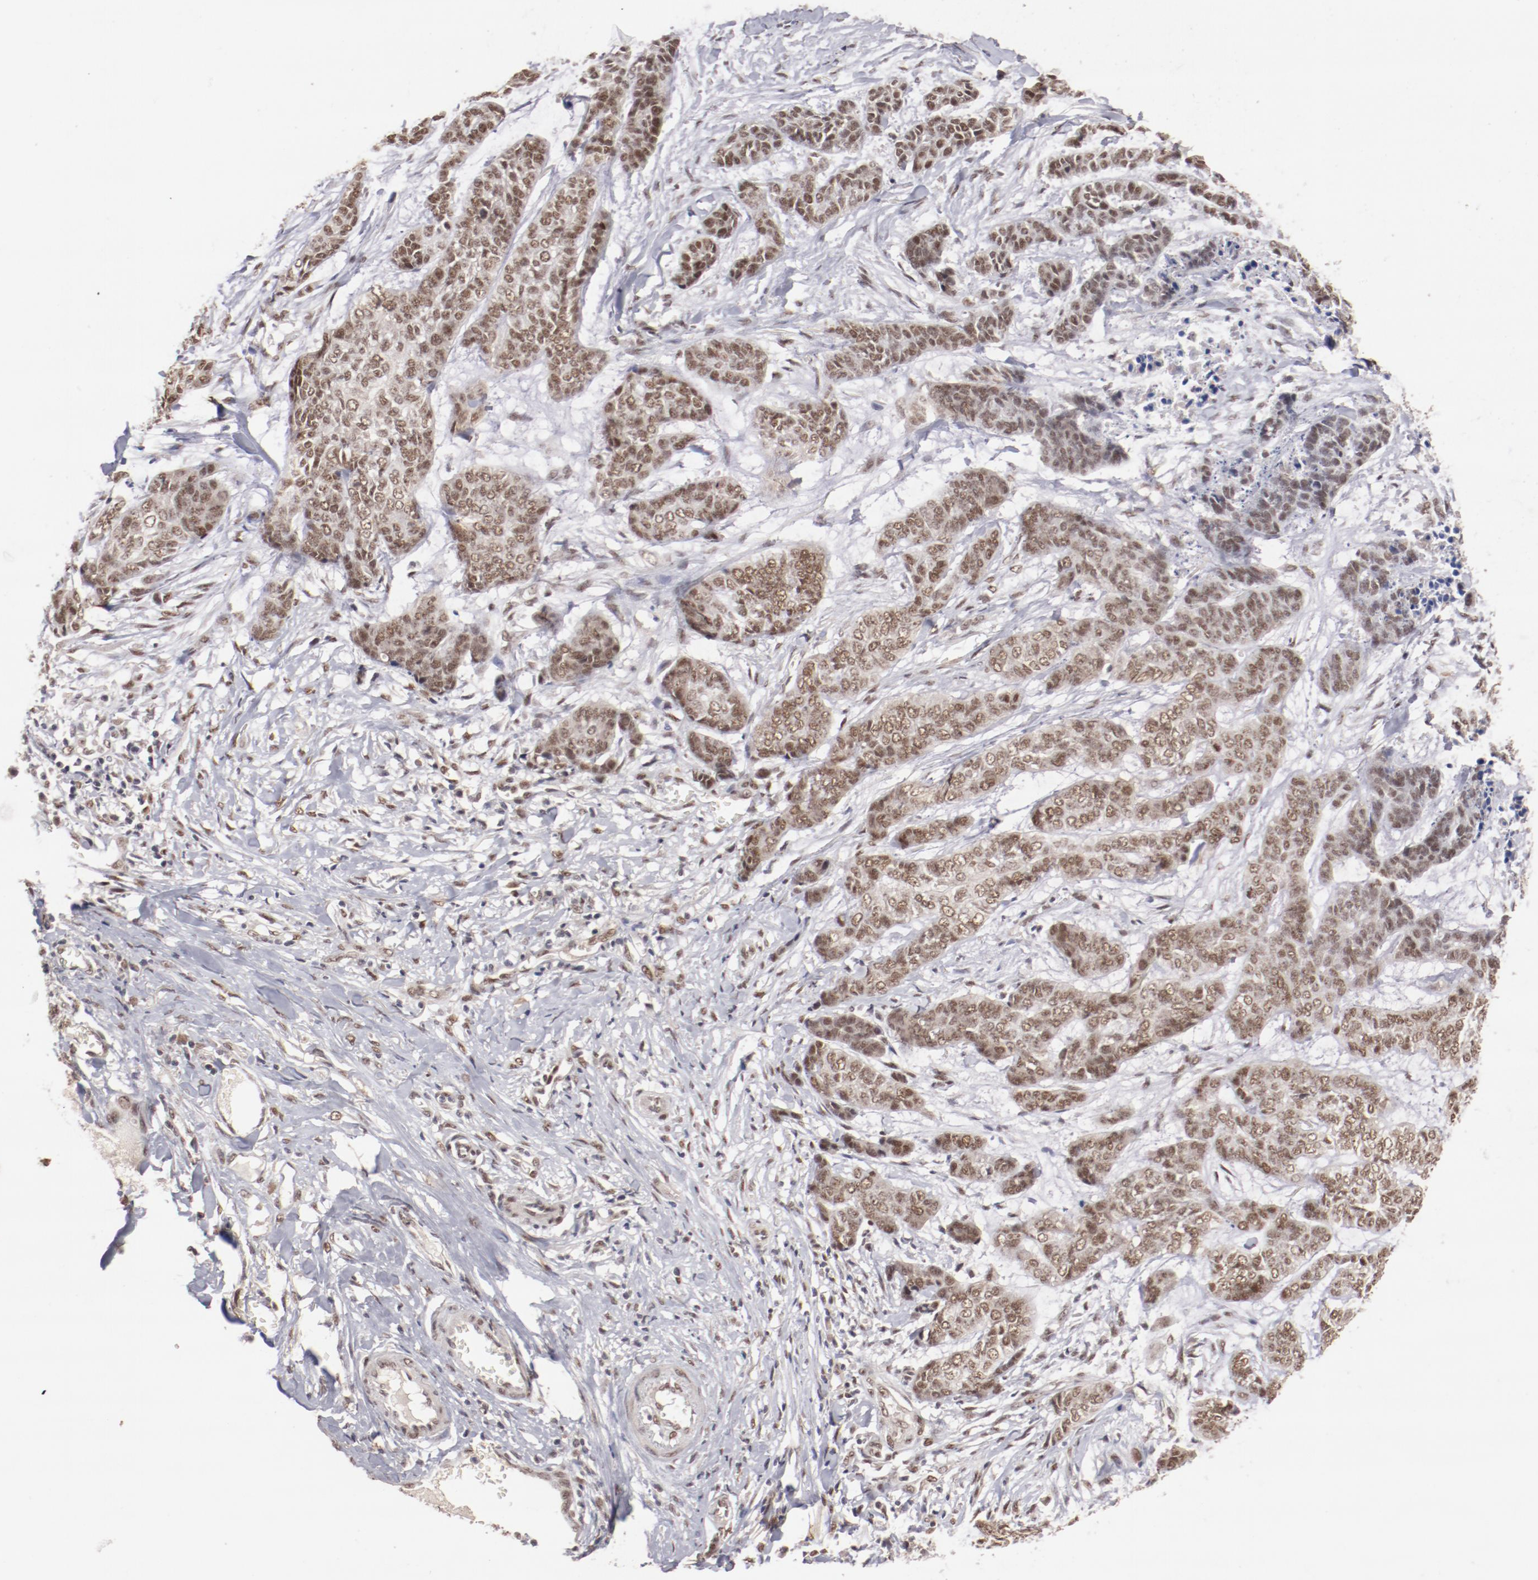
{"staining": {"intensity": "moderate", "quantity": ">75%", "location": "nuclear"}, "tissue": "skin cancer", "cell_type": "Tumor cells", "image_type": "cancer", "snomed": [{"axis": "morphology", "description": "Basal cell carcinoma"}, {"axis": "topography", "description": "Skin"}], "caption": "Skin cancer (basal cell carcinoma) stained for a protein (brown) exhibits moderate nuclear positive staining in approximately >75% of tumor cells.", "gene": "CLOCK", "patient": {"sex": "female", "age": 64}}